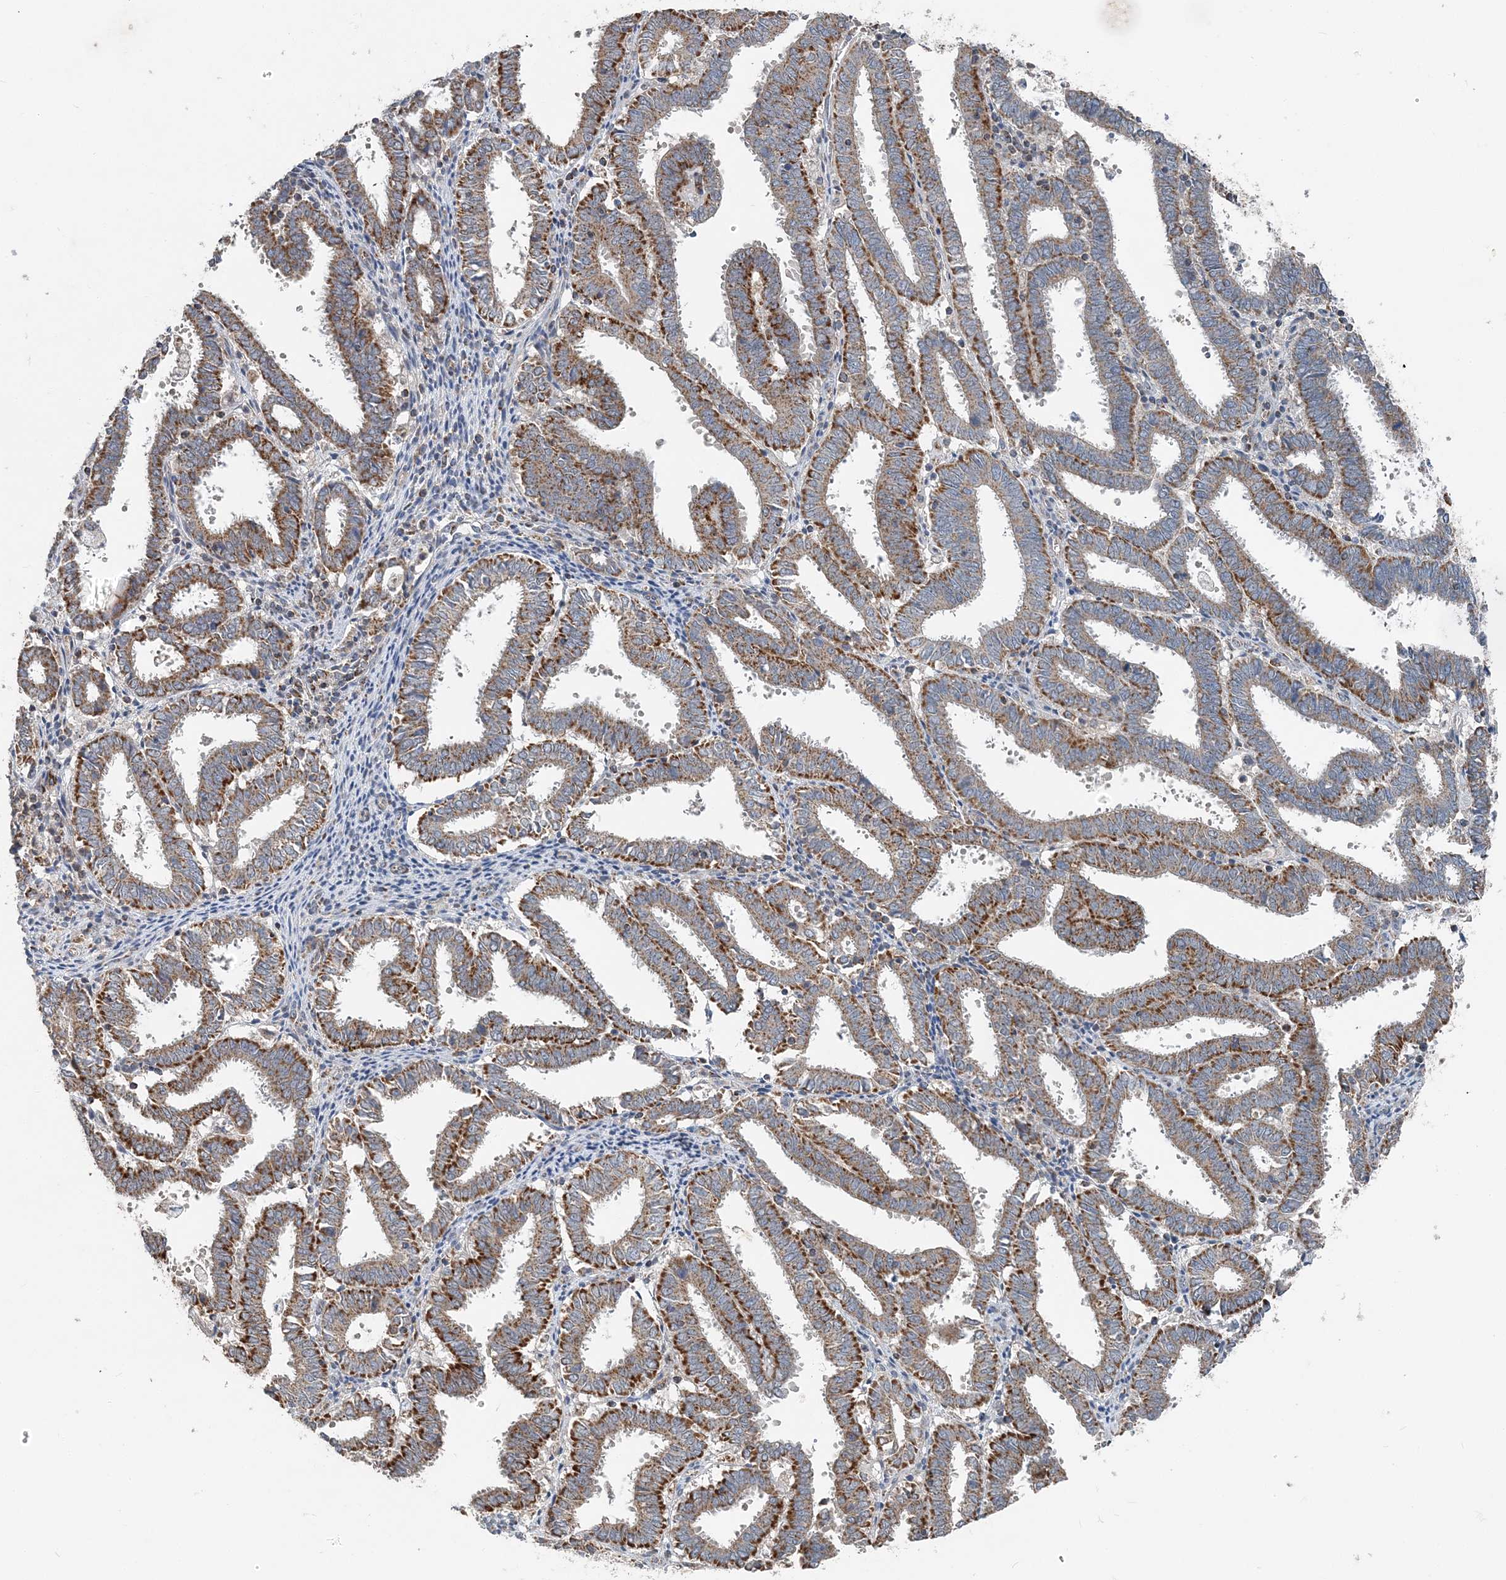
{"staining": {"intensity": "strong", "quantity": ">75%", "location": "cytoplasmic/membranous"}, "tissue": "endometrial cancer", "cell_type": "Tumor cells", "image_type": "cancer", "snomed": [{"axis": "morphology", "description": "Adenocarcinoma, NOS"}, {"axis": "topography", "description": "Uterus"}], "caption": "Immunohistochemistry (IHC) image of endometrial cancer (adenocarcinoma) stained for a protein (brown), which shows high levels of strong cytoplasmic/membranous staining in about >75% of tumor cells.", "gene": "SPRY2", "patient": {"sex": "female", "age": 83}}